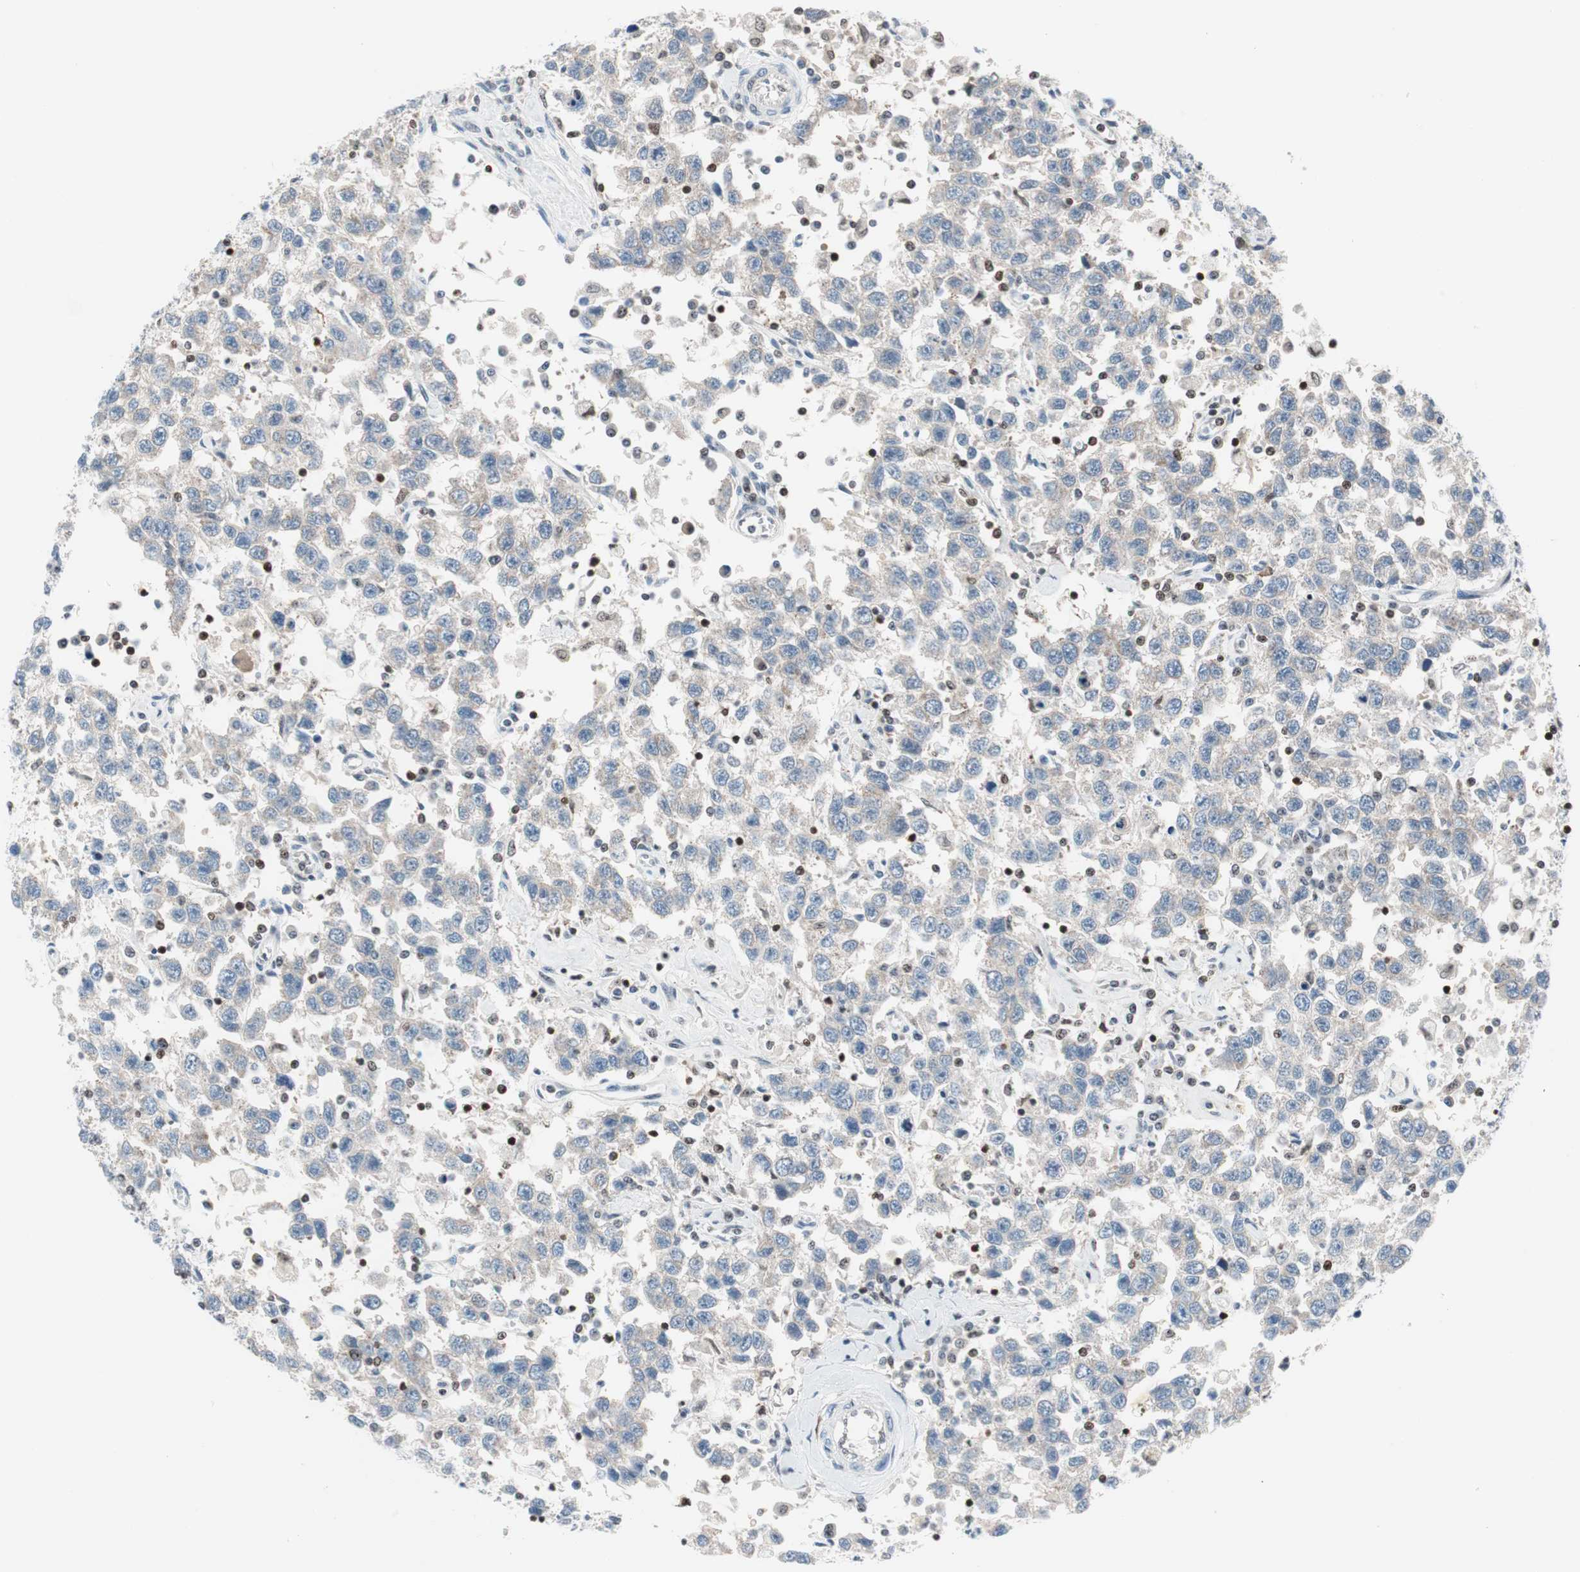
{"staining": {"intensity": "negative", "quantity": "none", "location": "none"}, "tissue": "testis cancer", "cell_type": "Tumor cells", "image_type": "cancer", "snomed": [{"axis": "morphology", "description": "Seminoma, NOS"}, {"axis": "topography", "description": "Testis"}], "caption": "The IHC image has no significant staining in tumor cells of testis cancer tissue.", "gene": "RGS10", "patient": {"sex": "male", "age": 41}}